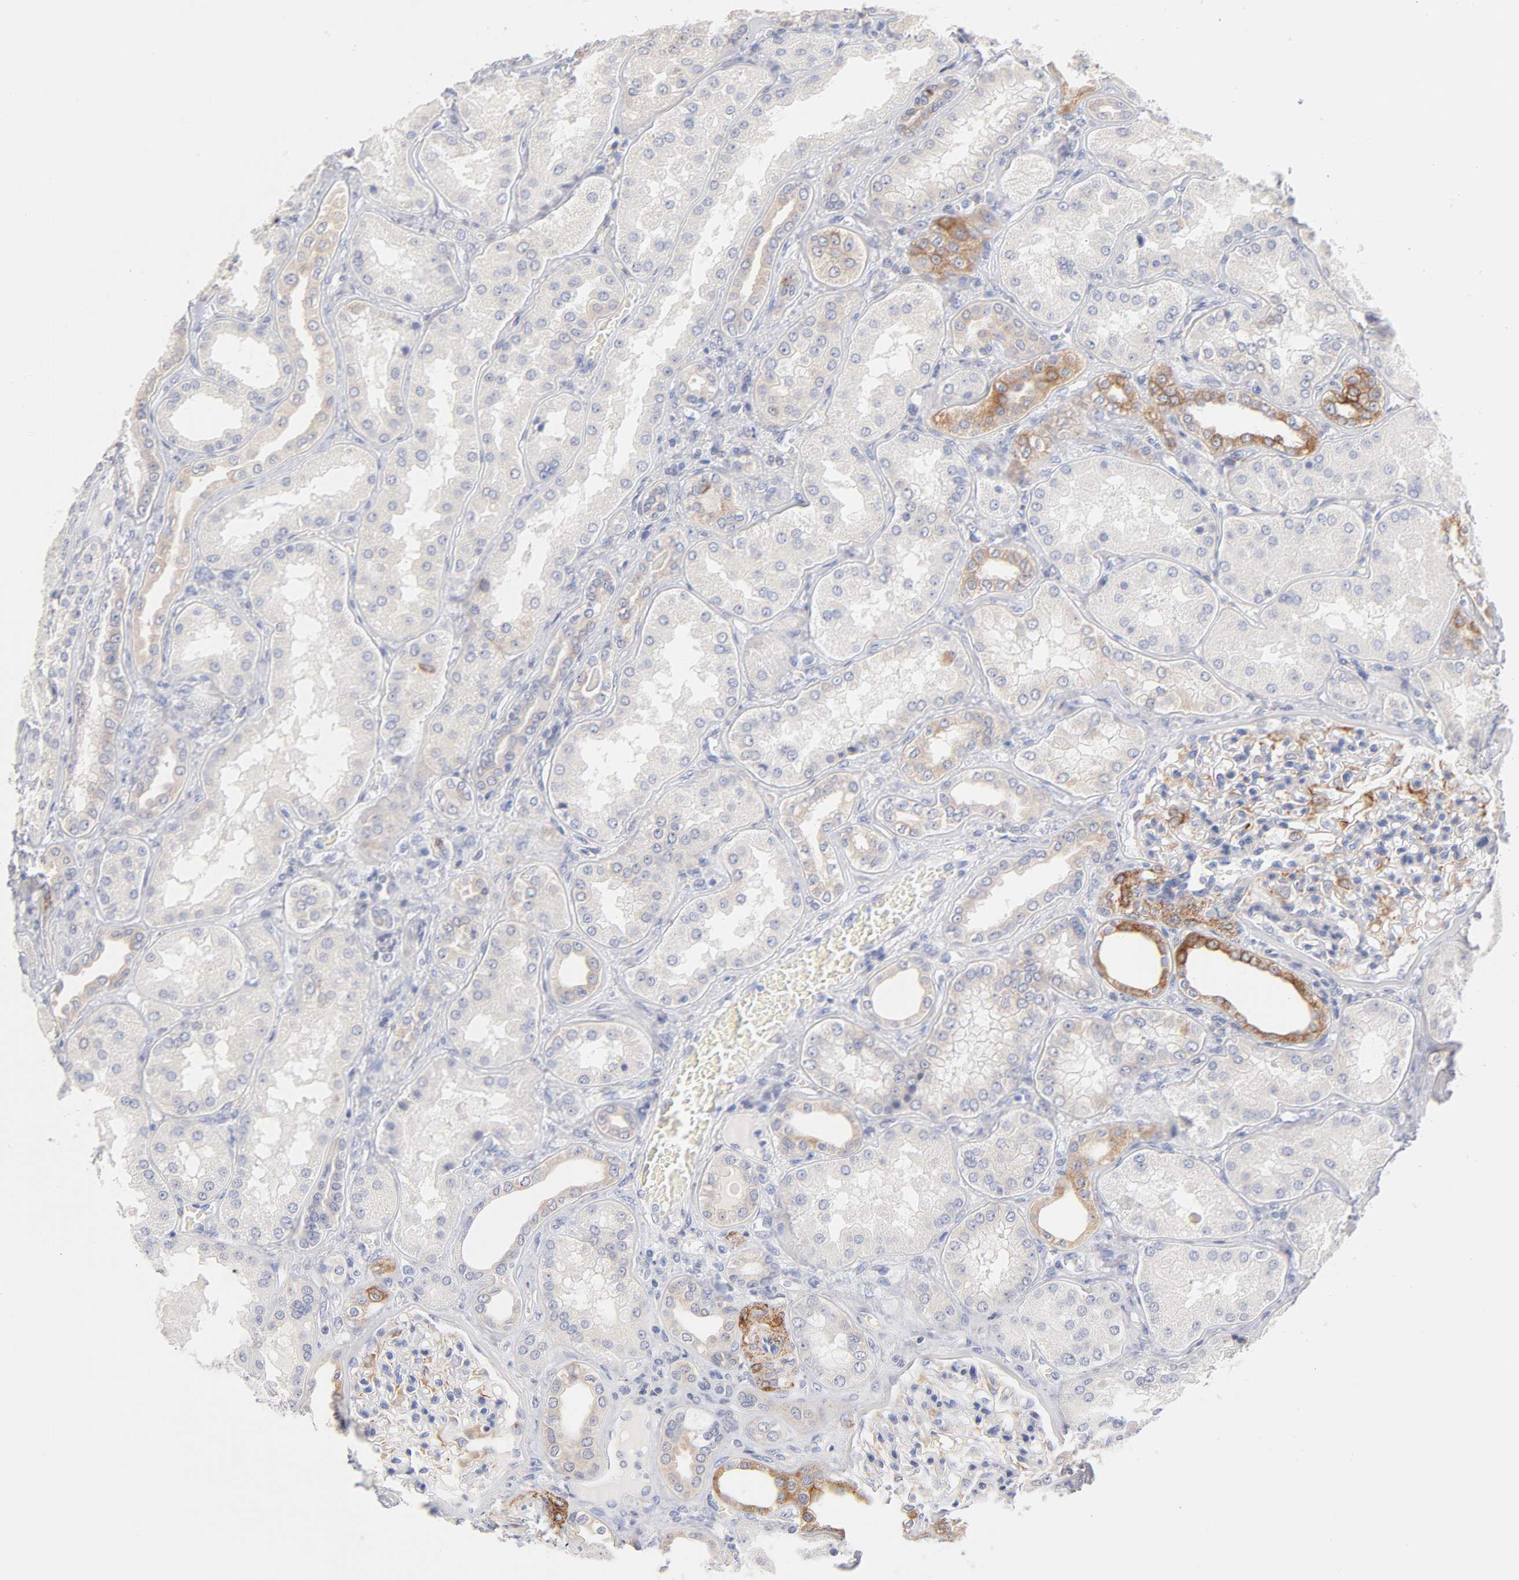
{"staining": {"intensity": "negative", "quantity": "none", "location": "none"}, "tissue": "kidney", "cell_type": "Cells in glomeruli", "image_type": "normal", "snomed": [{"axis": "morphology", "description": "Normal tissue, NOS"}, {"axis": "topography", "description": "Kidney"}], "caption": "The micrograph shows no significant expression in cells in glomeruli of kidney.", "gene": "MID1", "patient": {"sex": "female", "age": 56}}